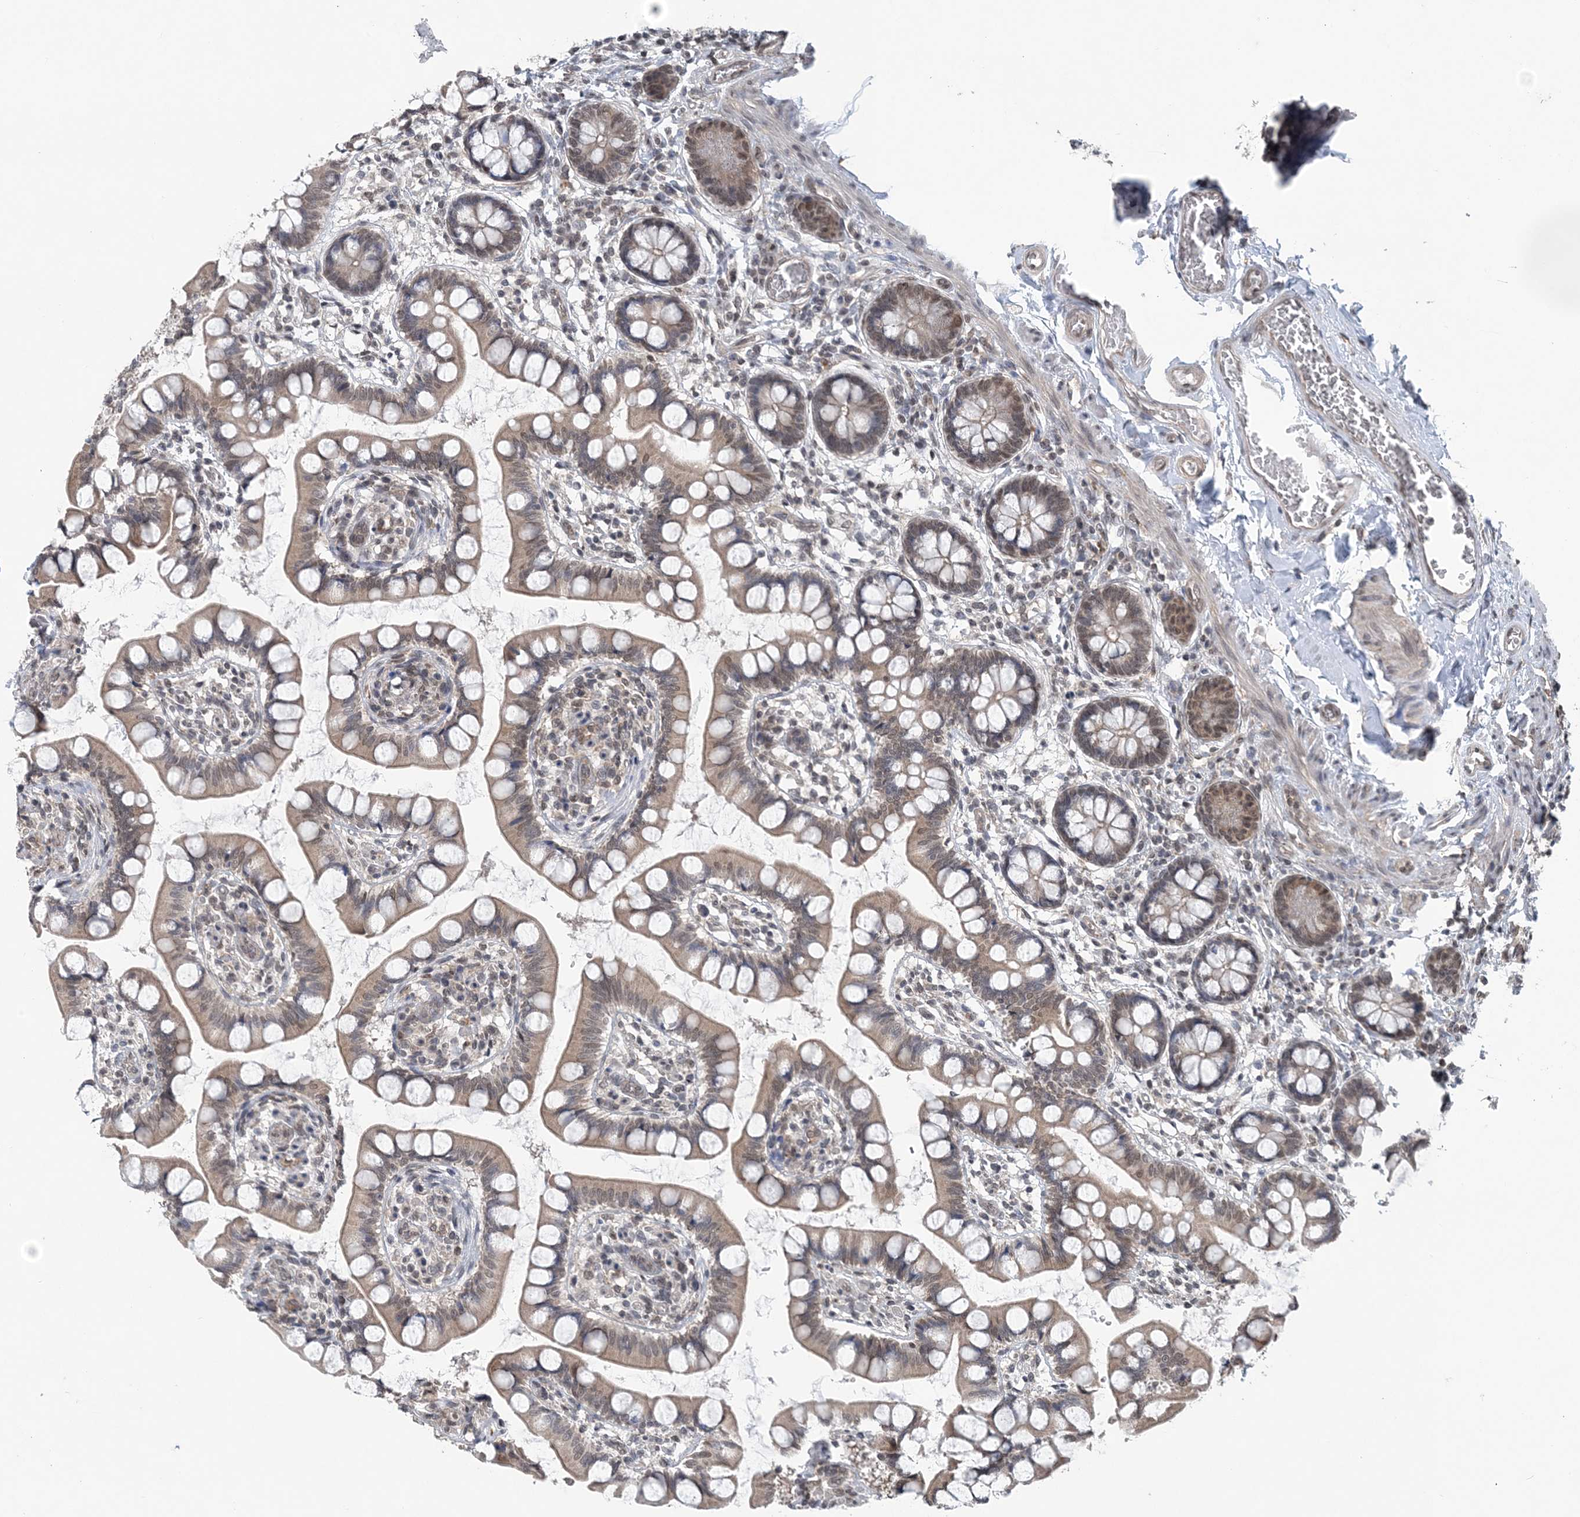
{"staining": {"intensity": "moderate", "quantity": "25%-75%", "location": "cytoplasmic/membranous,nuclear"}, "tissue": "small intestine", "cell_type": "Glandular cells", "image_type": "normal", "snomed": [{"axis": "morphology", "description": "Normal tissue, NOS"}, {"axis": "topography", "description": "Small intestine"}], "caption": "IHC (DAB (3,3'-diaminobenzidine)) staining of benign small intestine displays moderate cytoplasmic/membranous,nuclear protein expression in about 25%-75% of glandular cells. The staining is performed using DAB (3,3'-diaminobenzidine) brown chromogen to label protein expression. The nuclei are counter-stained blue using hematoxylin.", "gene": "CCDC152", "patient": {"sex": "male", "age": 52}}